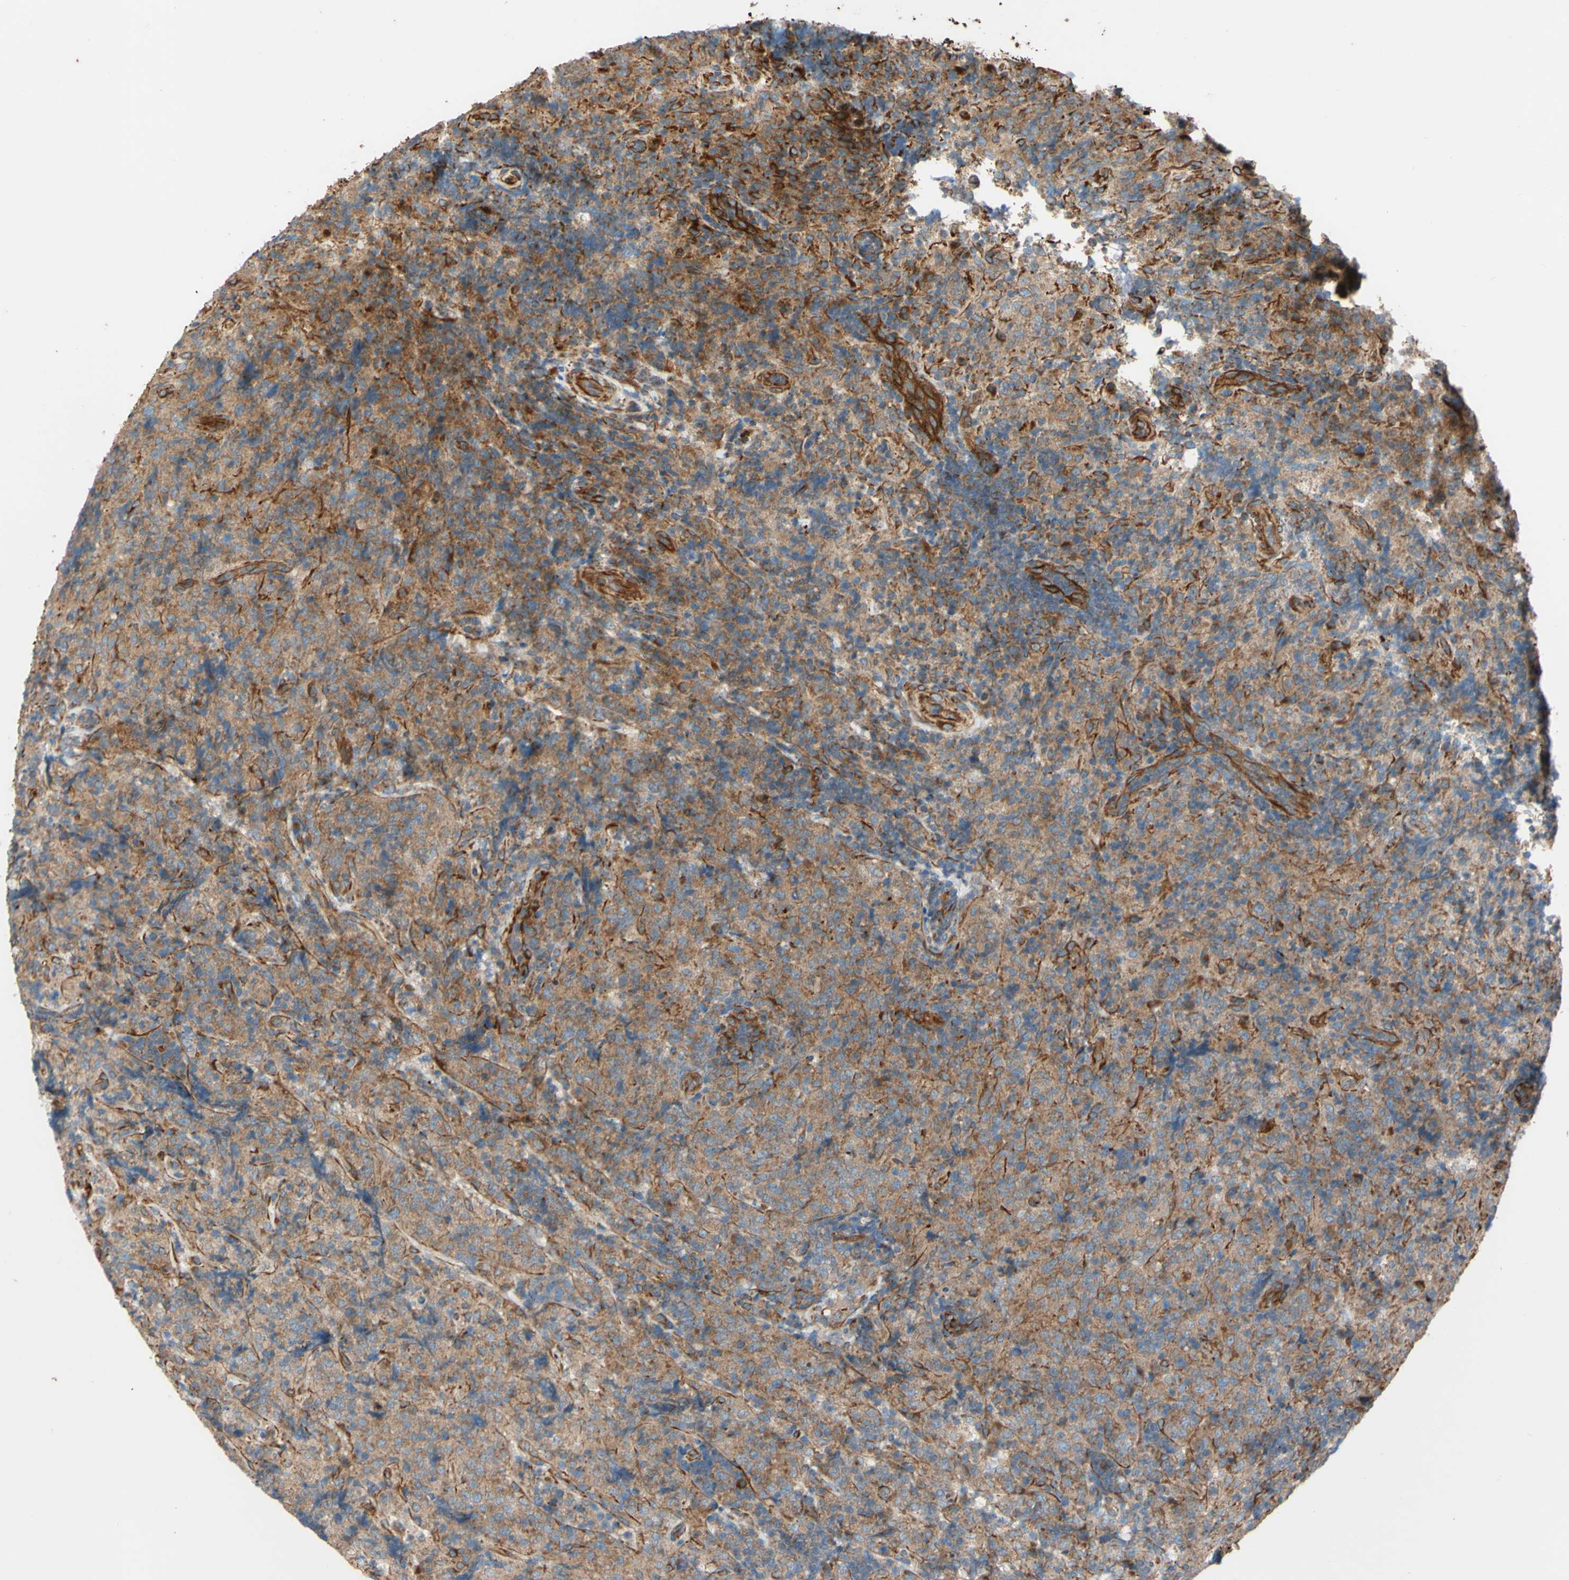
{"staining": {"intensity": "moderate", "quantity": ">75%", "location": "cytoplasmic/membranous"}, "tissue": "lymphoma", "cell_type": "Tumor cells", "image_type": "cancer", "snomed": [{"axis": "morphology", "description": "Malignant lymphoma, non-Hodgkin's type, High grade"}, {"axis": "topography", "description": "Tonsil"}], "caption": "High-grade malignant lymphoma, non-Hodgkin's type stained with DAB (3,3'-diaminobenzidine) immunohistochemistry displays medium levels of moderate cytoplasmic/membranous expression in about >75% of tumor cells.", "gene": "C1orf43", "patient": {"sex": "female", "age": 36}}